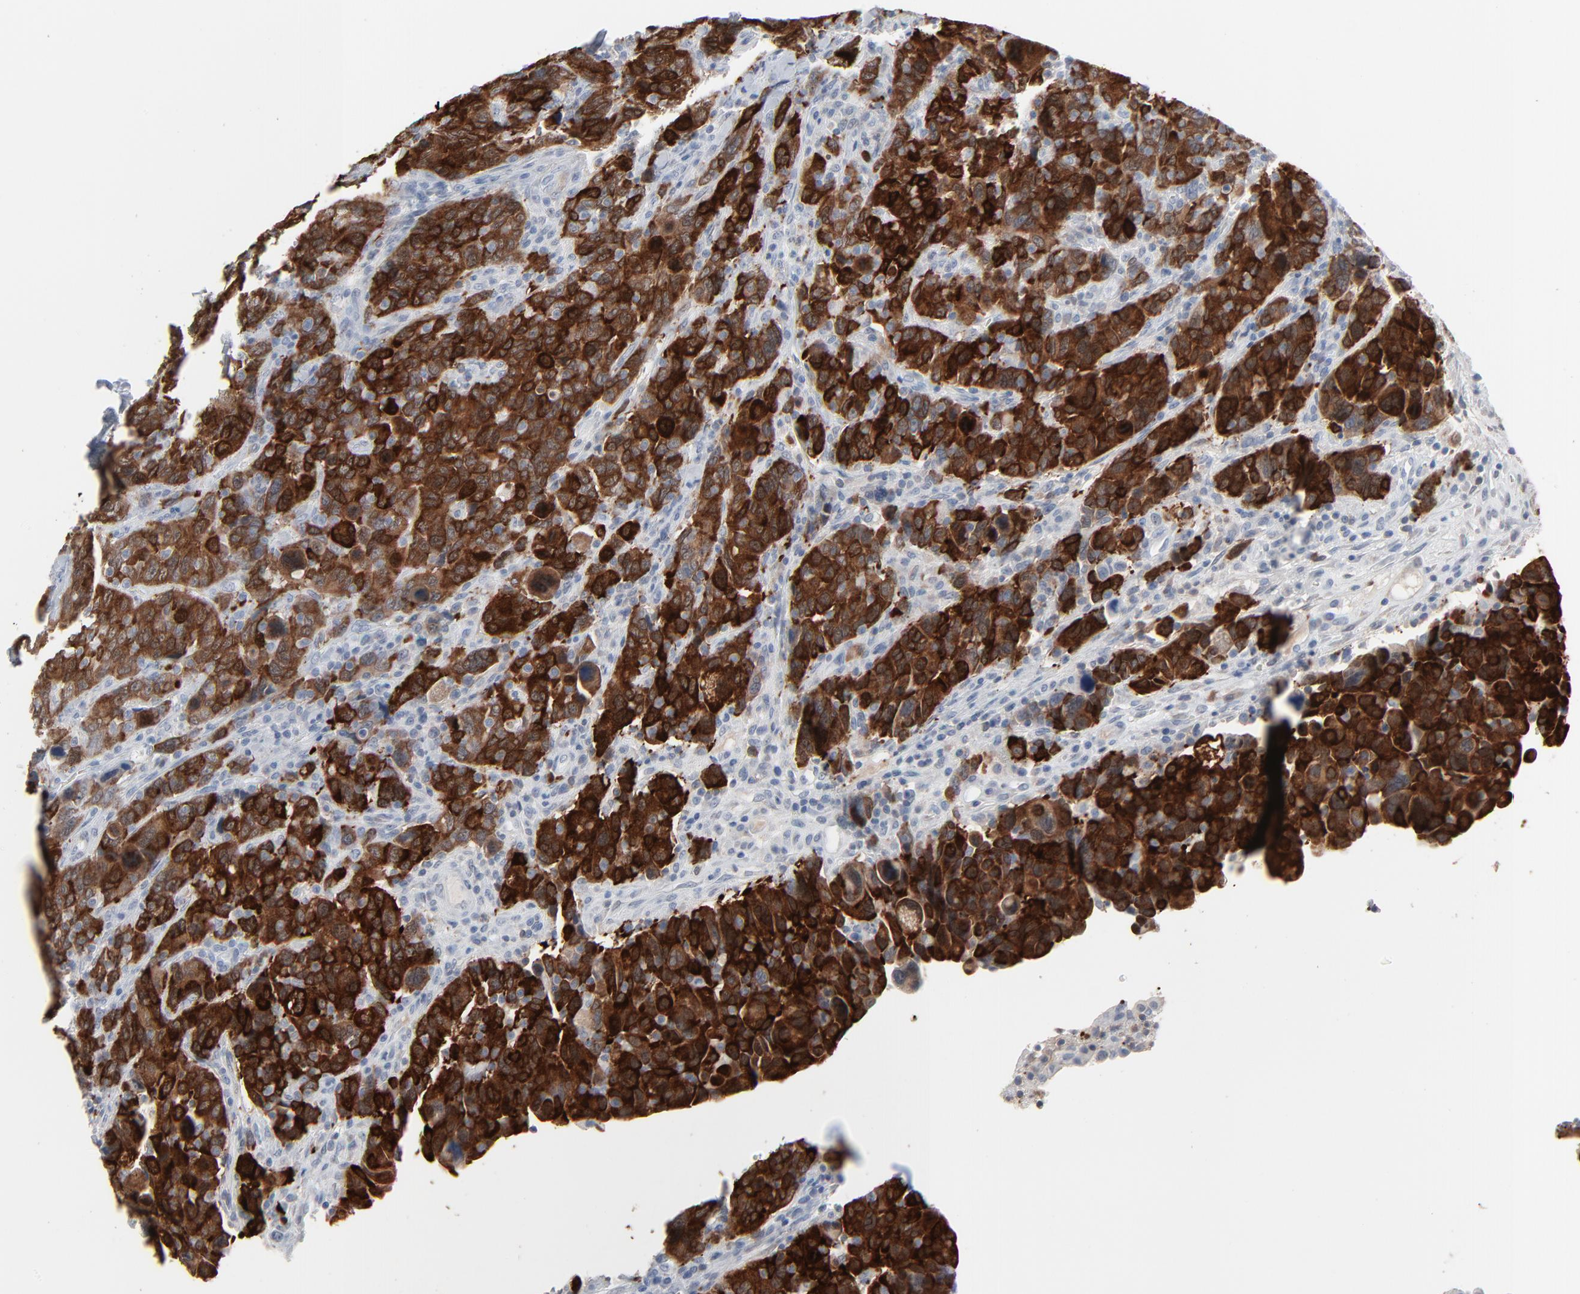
{"staining": {"intensity": "strong", "quantity": ">75%", "location": "cytoplasmic/membranous"}, "tissue": "breast cancer", "cell_type": "Tumor cells", "image_type": "cancer", "snomed": [{"axis": "morphology", "description": "Duct carcinoma"}, {"axis": "topography", "description": "Breast"}], "caption": "DAB (3,3'-diaminobenzidine) immunohistochemical staining of human breast cancer reveals strong cytoplasmic/membranous protein staining in approximately >75% of tumor cells.", "gene": "PHGDH", "patient": {"sex": "female", "age": 37}}